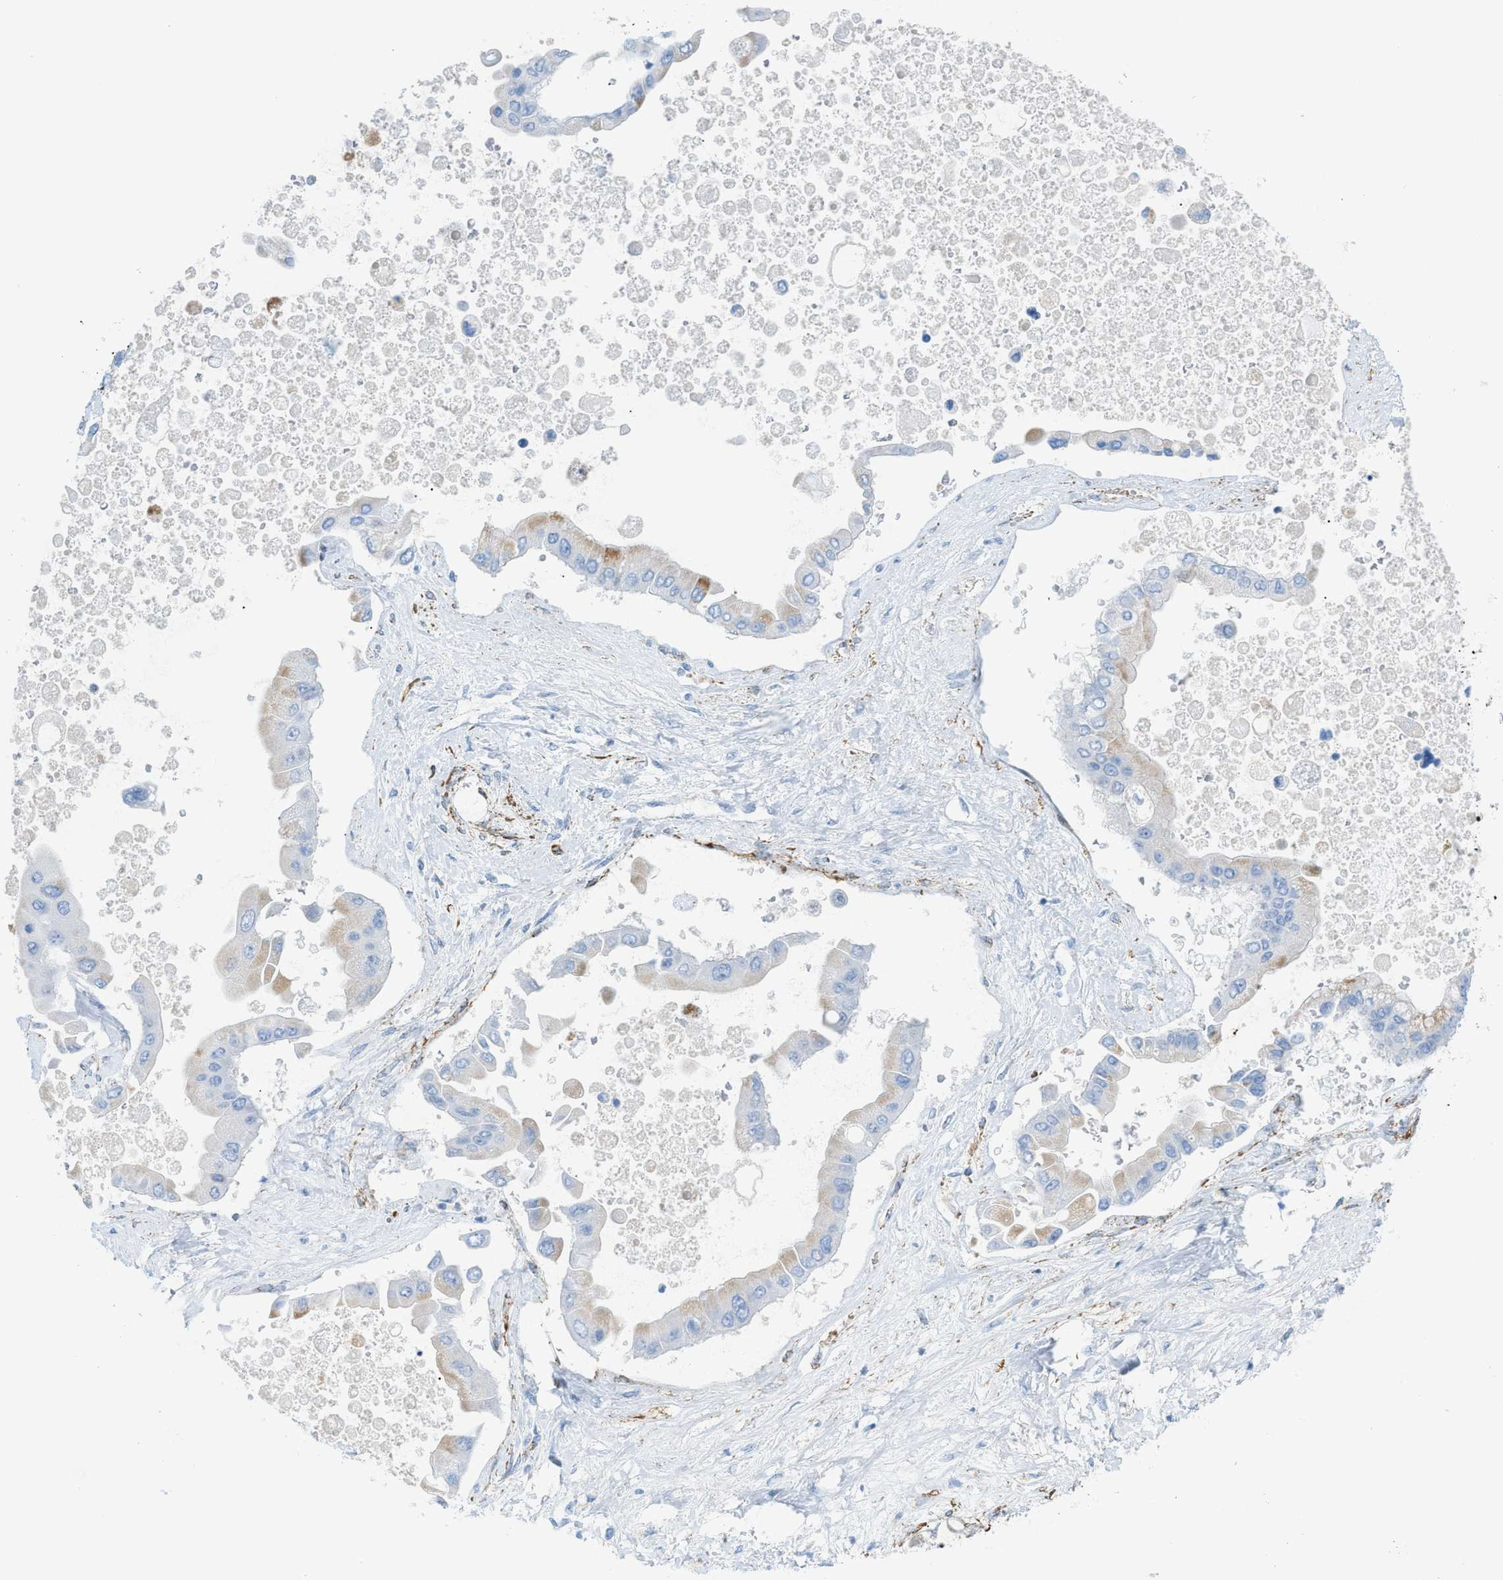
{"staining": {"intensity": "weak", "quantity": "<25%", "location": "cytoplasmic/membranous"}, "tissue": "liver cancer", "cell_type": "Tumor cells", "image_type": "cancer", "snomed": [{"axis": "morphology", "description": "Cholangiocarcinoma"}, {"axis": "topography", "description": "Liver"}], "caption": "Tumor cells are negative for protein expression in human liver cholangiocarcinoma. Brightfield microscopy of immunohistochemistry stained with DAB (3,3'-diaminobenzidine) (brown) and hematoxylin (blue), captured at high magnification.", "gene": "MYH11", "patient": {"sex": "male", "age": 50}}